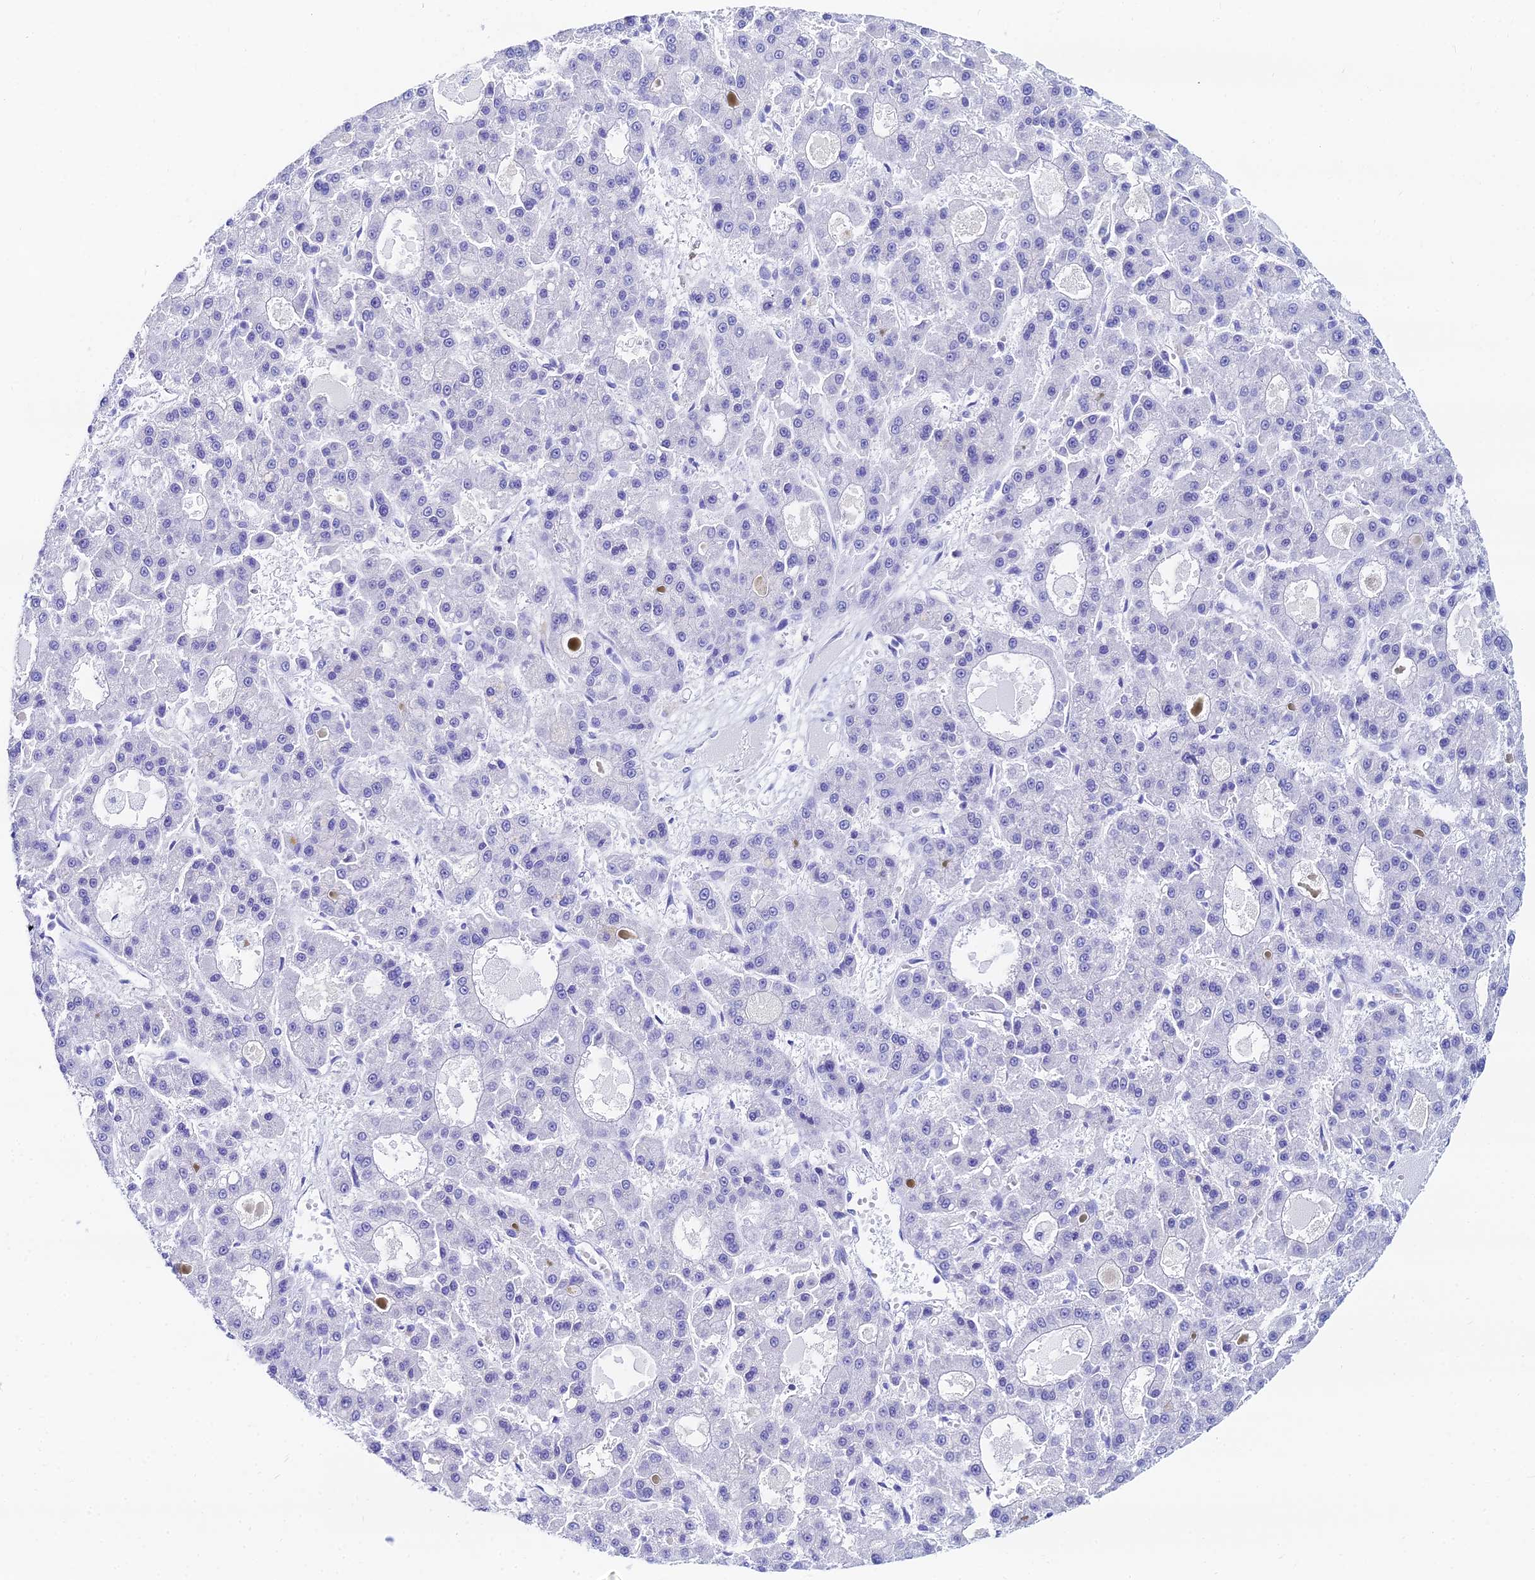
{"staining": {"intensity": "negative", "quantity": "none", "location": "none"}, "tissue": "liver cancer", "cell_type": "Tumor cells", "image_type": "cancer", "snomed": [{"axis": "morphology", "description": "Carcinoma, Hepatocellular, NOS"}, {"axis": "topography", "description": "Liver"}], "caption": "High power microscopy micrograph of an immunohistochemistry micrograph of liver hepatocellular carcinoma, revealing no significant positivity in tumor cells.", "gene": "HSPA1L", "patient": {"sex": "male", "age": 70}}